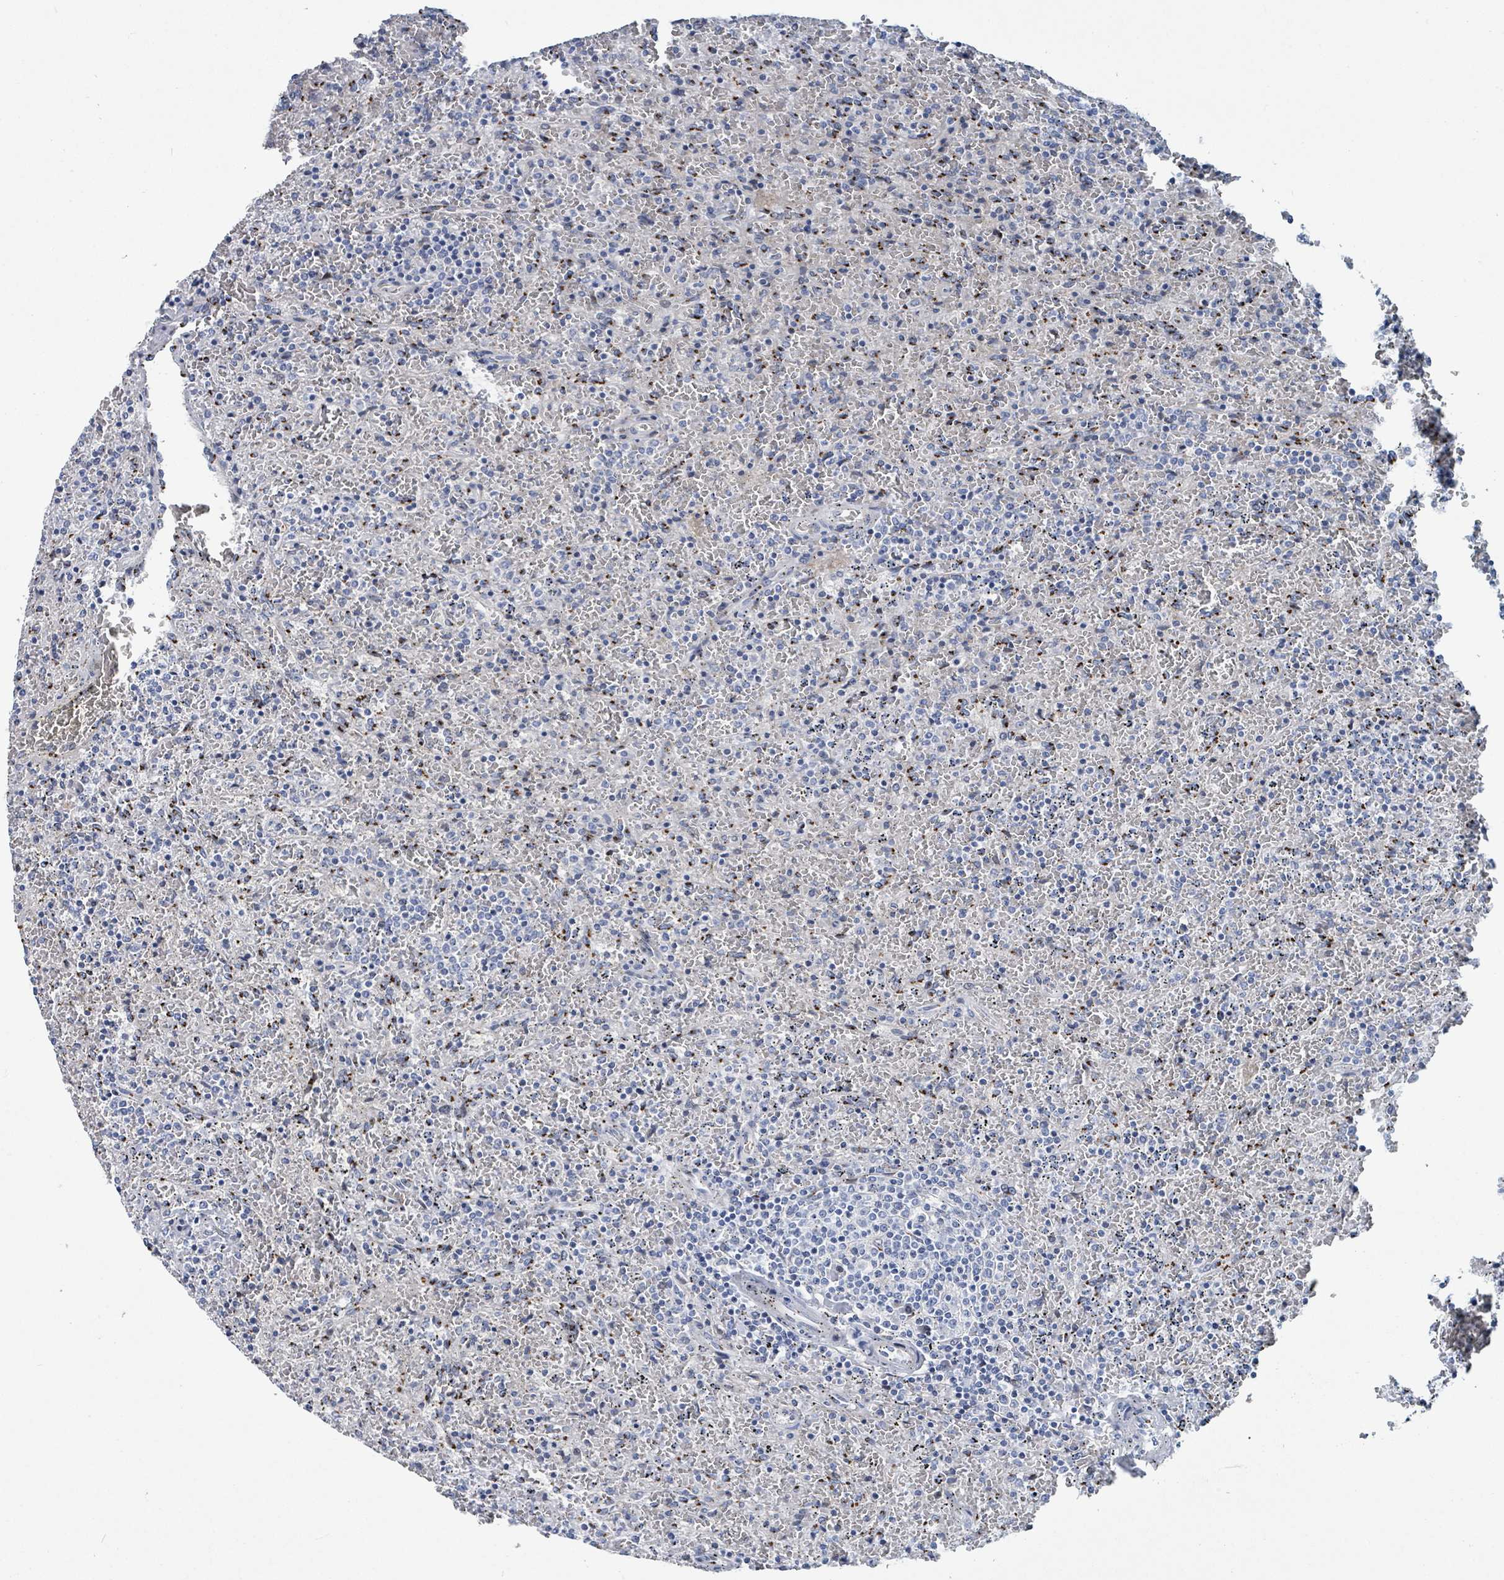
{"staining": {"intensity": "moderate", "quantity": "<25%", "location": "cytoplasmic/membranous"}, "tissue": "lymphoma", "cell_type": "Tumor cells", "image_type": "cancer", "snomed": [{"axis": "morphology", "description": "Malignant lymphoma, non-Hodgkin's type, Low grade"}, {"axis": "topography", "description": "Spleen"}], "caption": "About <25% of tumor cells in lymphoma demonstrate moderate cytoplasmic/membranous protein positivity as visualized by brown immunohistochemical staining.", "gene": "DCAF5", "patient": {"sex": "female", "age": 64}}